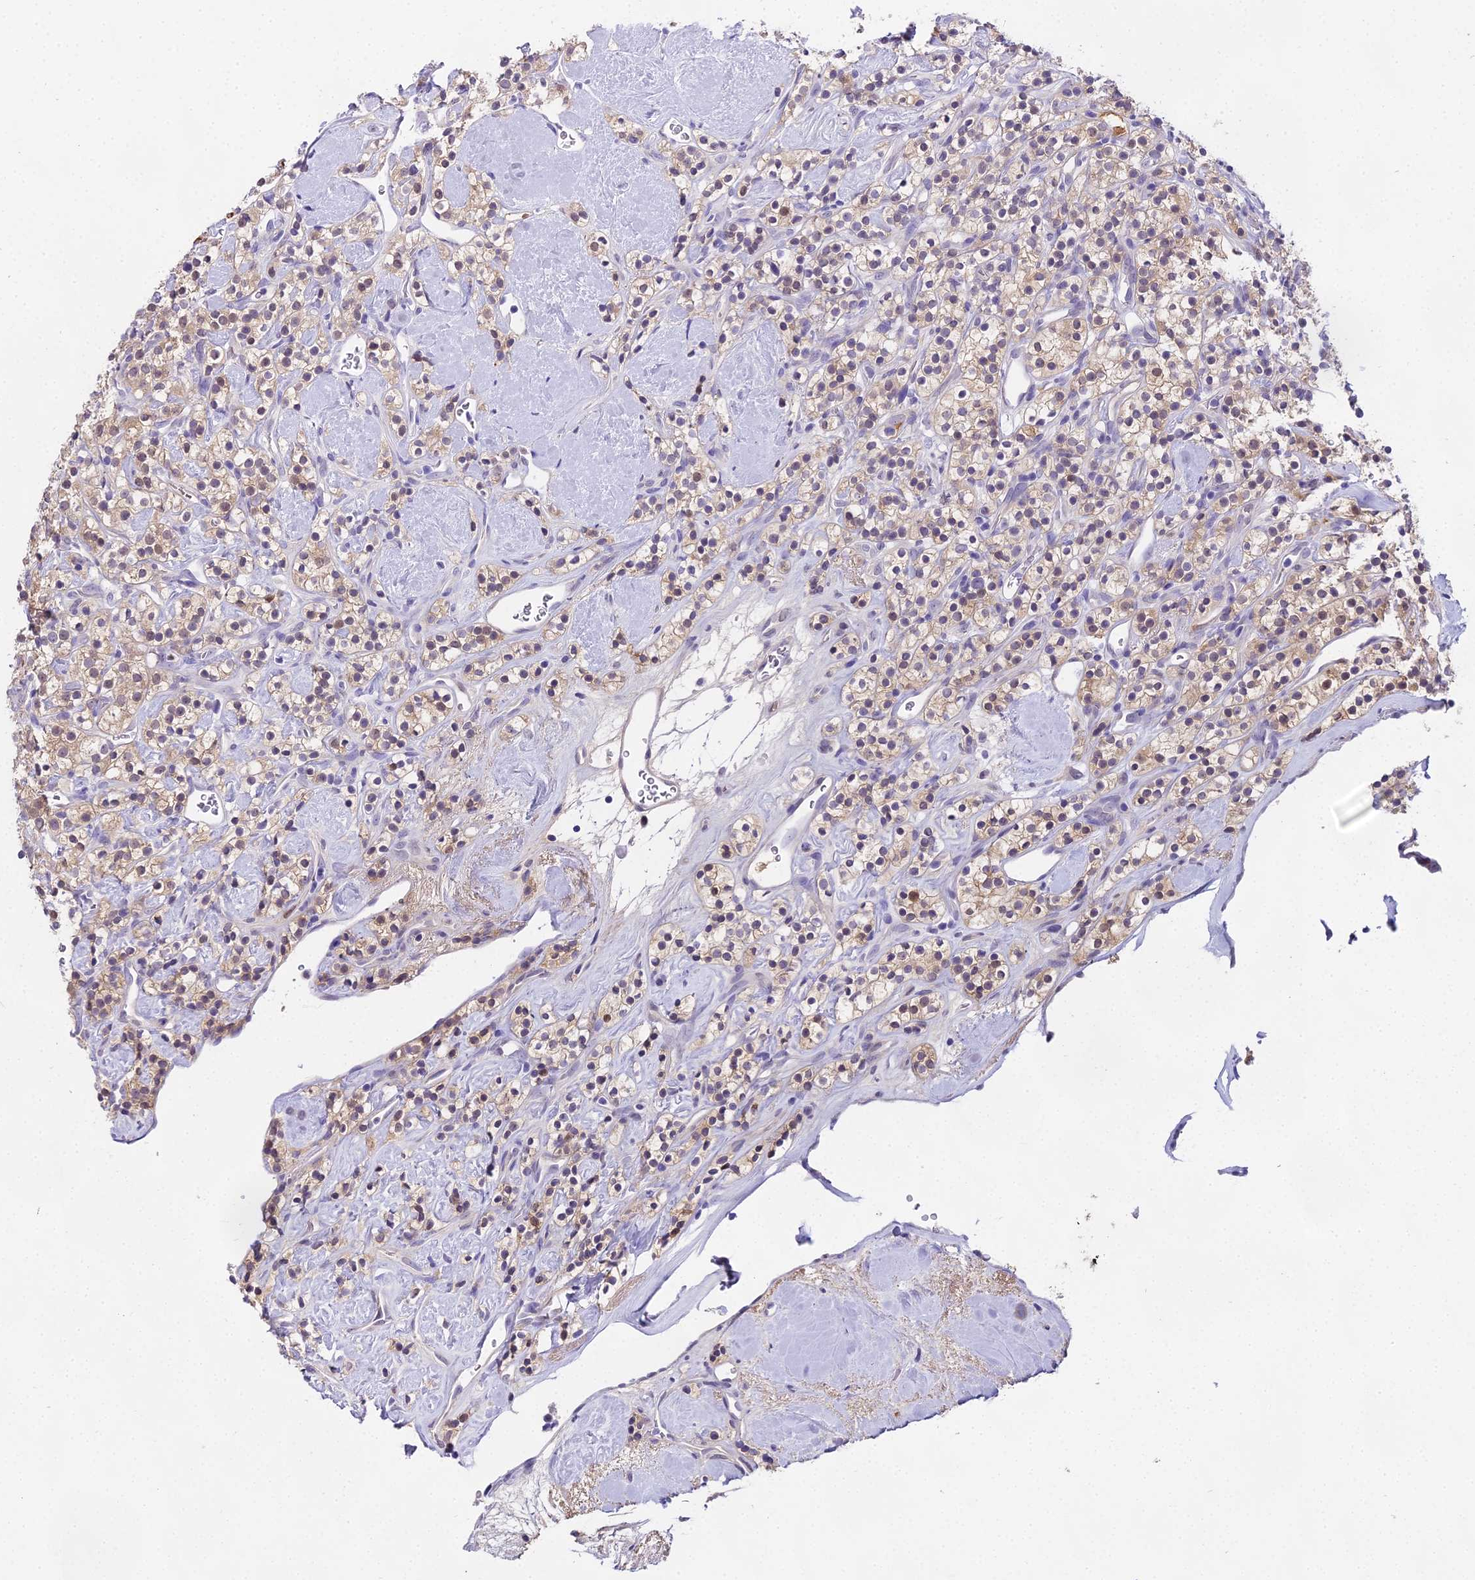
{"staining": {"intensity": "weak", "quantity": ">75%", "location": "cytoplasmic/membranous,nuclear"}, "tissue": "renal cancer", "cell_type": "Tumor cells", "image_type": "cancer", "snomed": [{"axis": "morphology", "description": "Adenocarcinoma, NOS"}, {"axis": "topography", "description": "Kidney"}], "caption": "Brown immunohistochemical staining in human adenocarcinoma (renal) displays weak cytoplasmic/membranous and nuclear positivity in approximately >75% of tumor cells.", "gene": "MAT2A", "patient": {"sex": "male", "age": 77}}